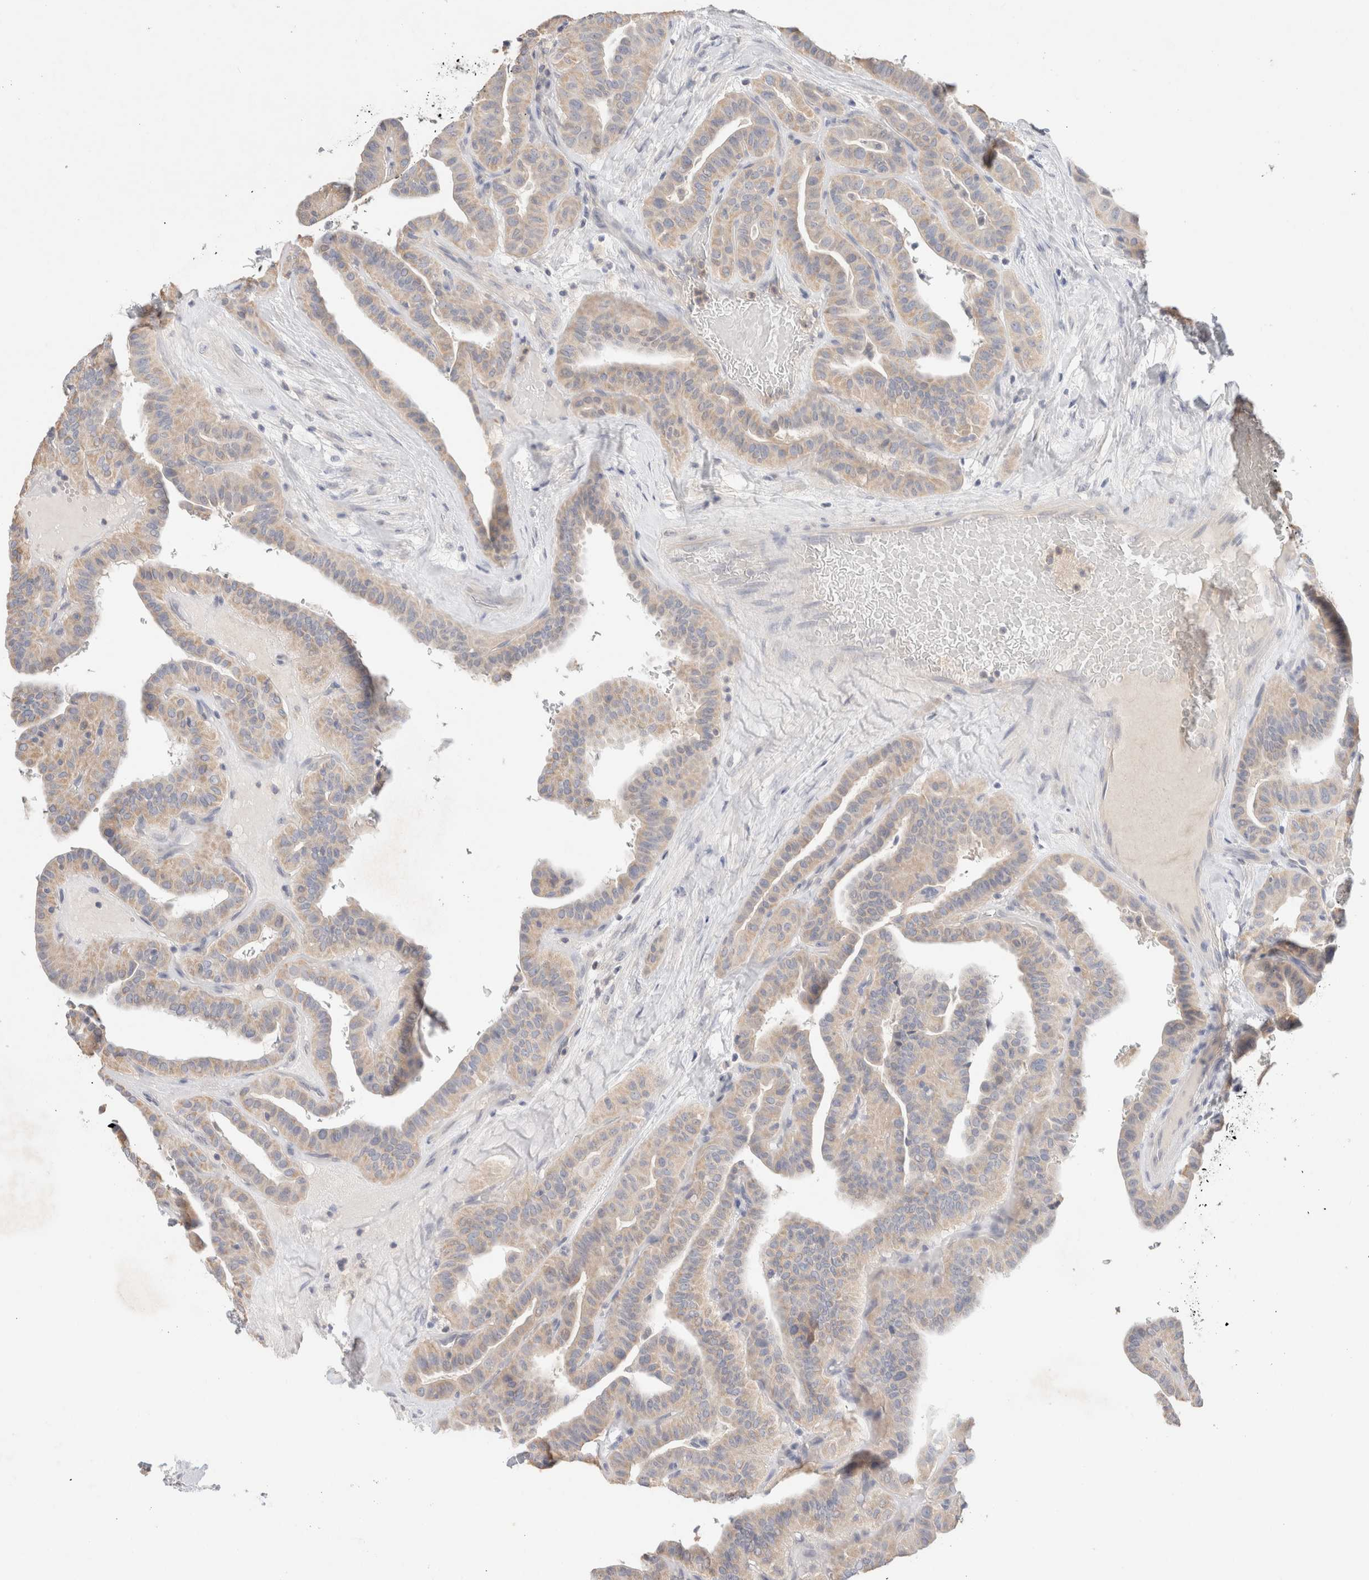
{"staining": {"intensity": "weak", "quantity": ">75%", "location": "cytoplasmic/membranous"}, "tissue": "thyroid cancer", "cell_type": "Tumor cells", "image_type": "cancer", "snomed": [{"axis": "morphology", "description": "Papillary adenocarcinoma, NOS"}, {"axis": "topography", "description": "Thyroid gland"}], "caption": "Brown immunohistochemical staining in thyroid papillary adenocarcinoma exhibits weak cytoplasmic/membranous positivity in about >75% of tumor cells. (brown staining indicates protein expression, while blue staining denotes nuclei).", "gene": "MPP2", "patient": {"sex": "male", "age": 77}}